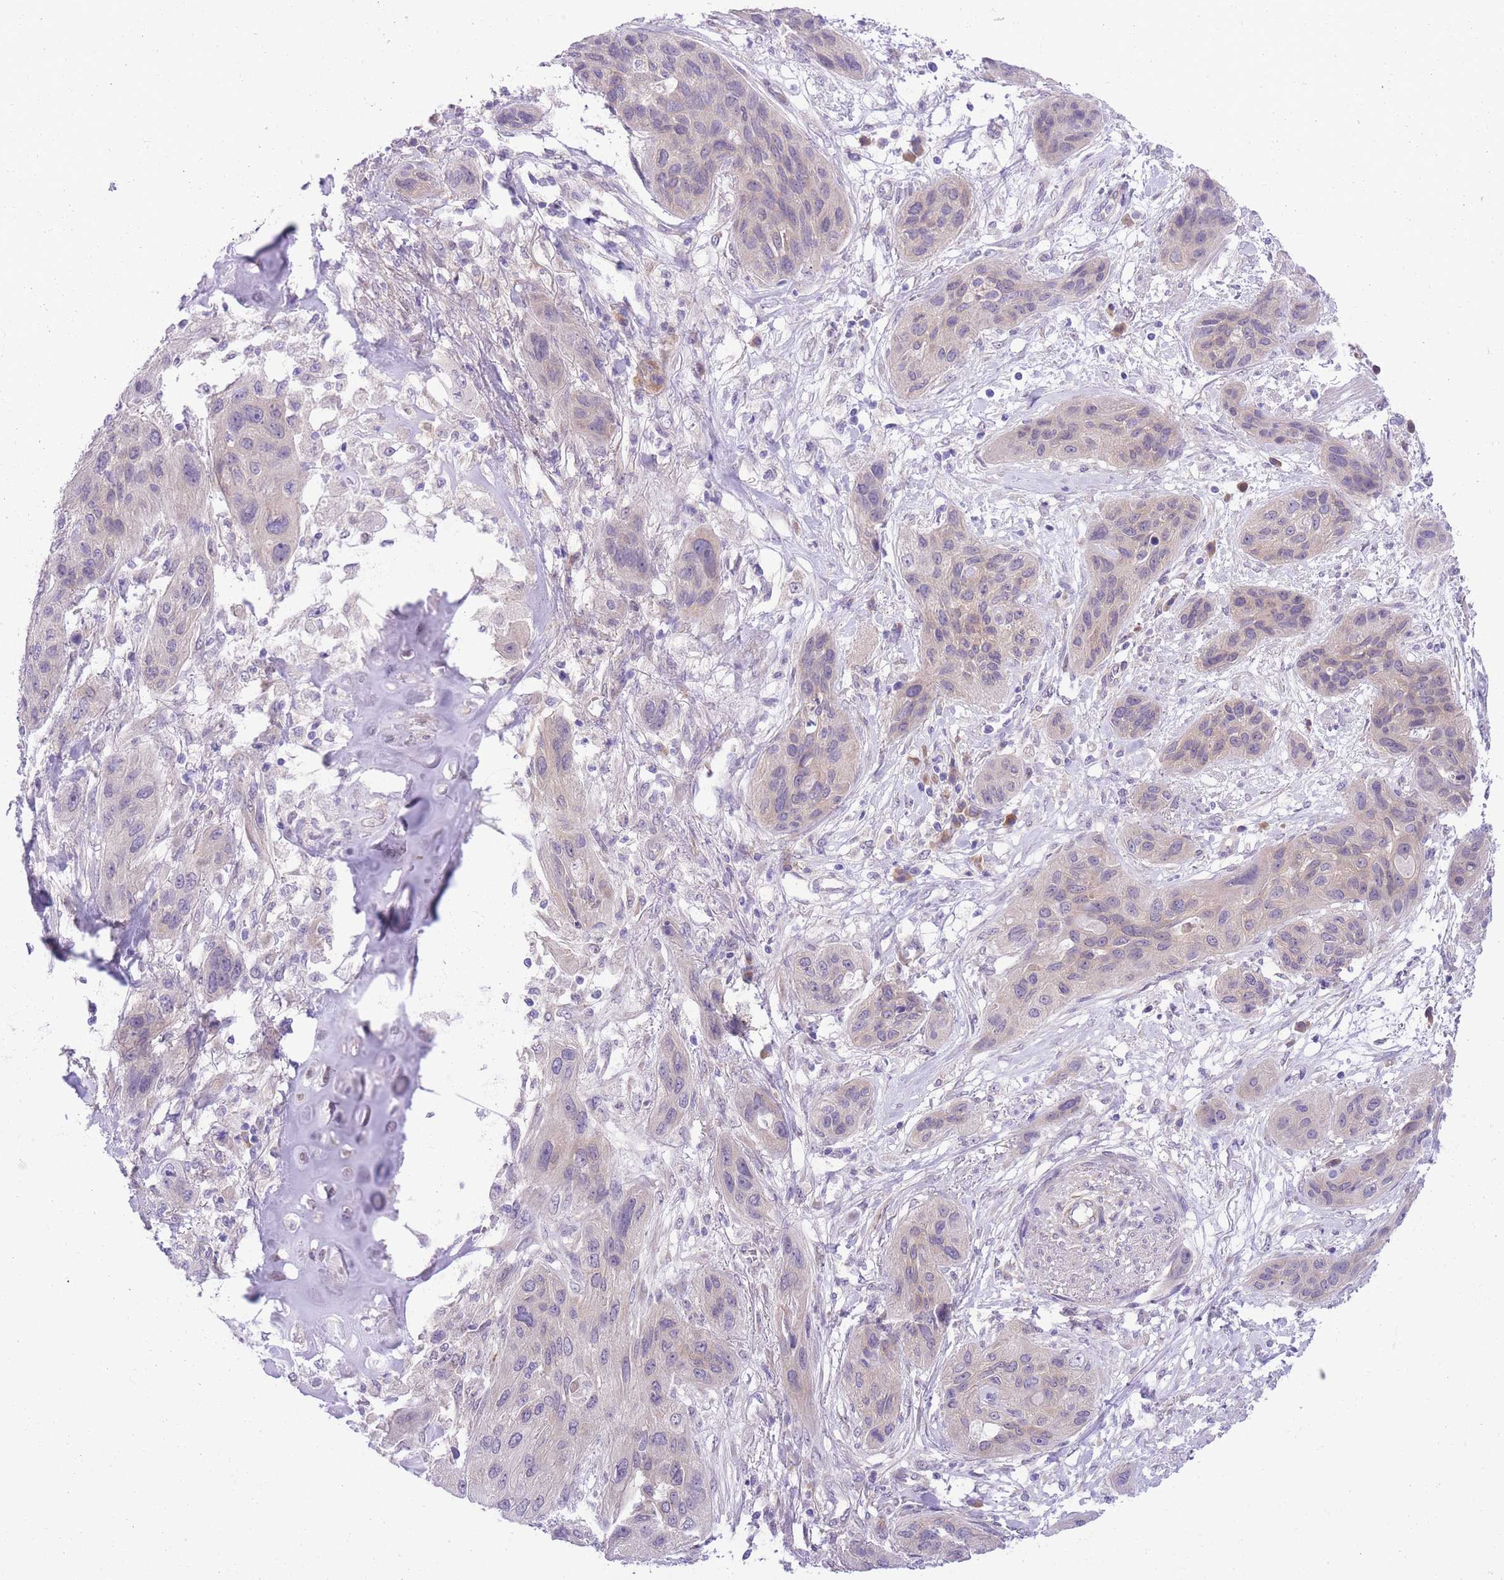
{"staining": {"intensity": "negative", "quantity": "none", "location": "none"}, "tissue": "lung cancer", "cell_type": "Tumor cells", "image_type": "cancer", "snomed": [{"axis": "morphology", "description": "Squamous cell carcinoma, NOS"}, {"axis": "topography", "description": "Lung"}], "caption": "The IHC micrograph has no significant expression in tumor cells of lung cancer tissue.", "gene": "WWOX", "patient": {"sex": "female", "age": 70}}